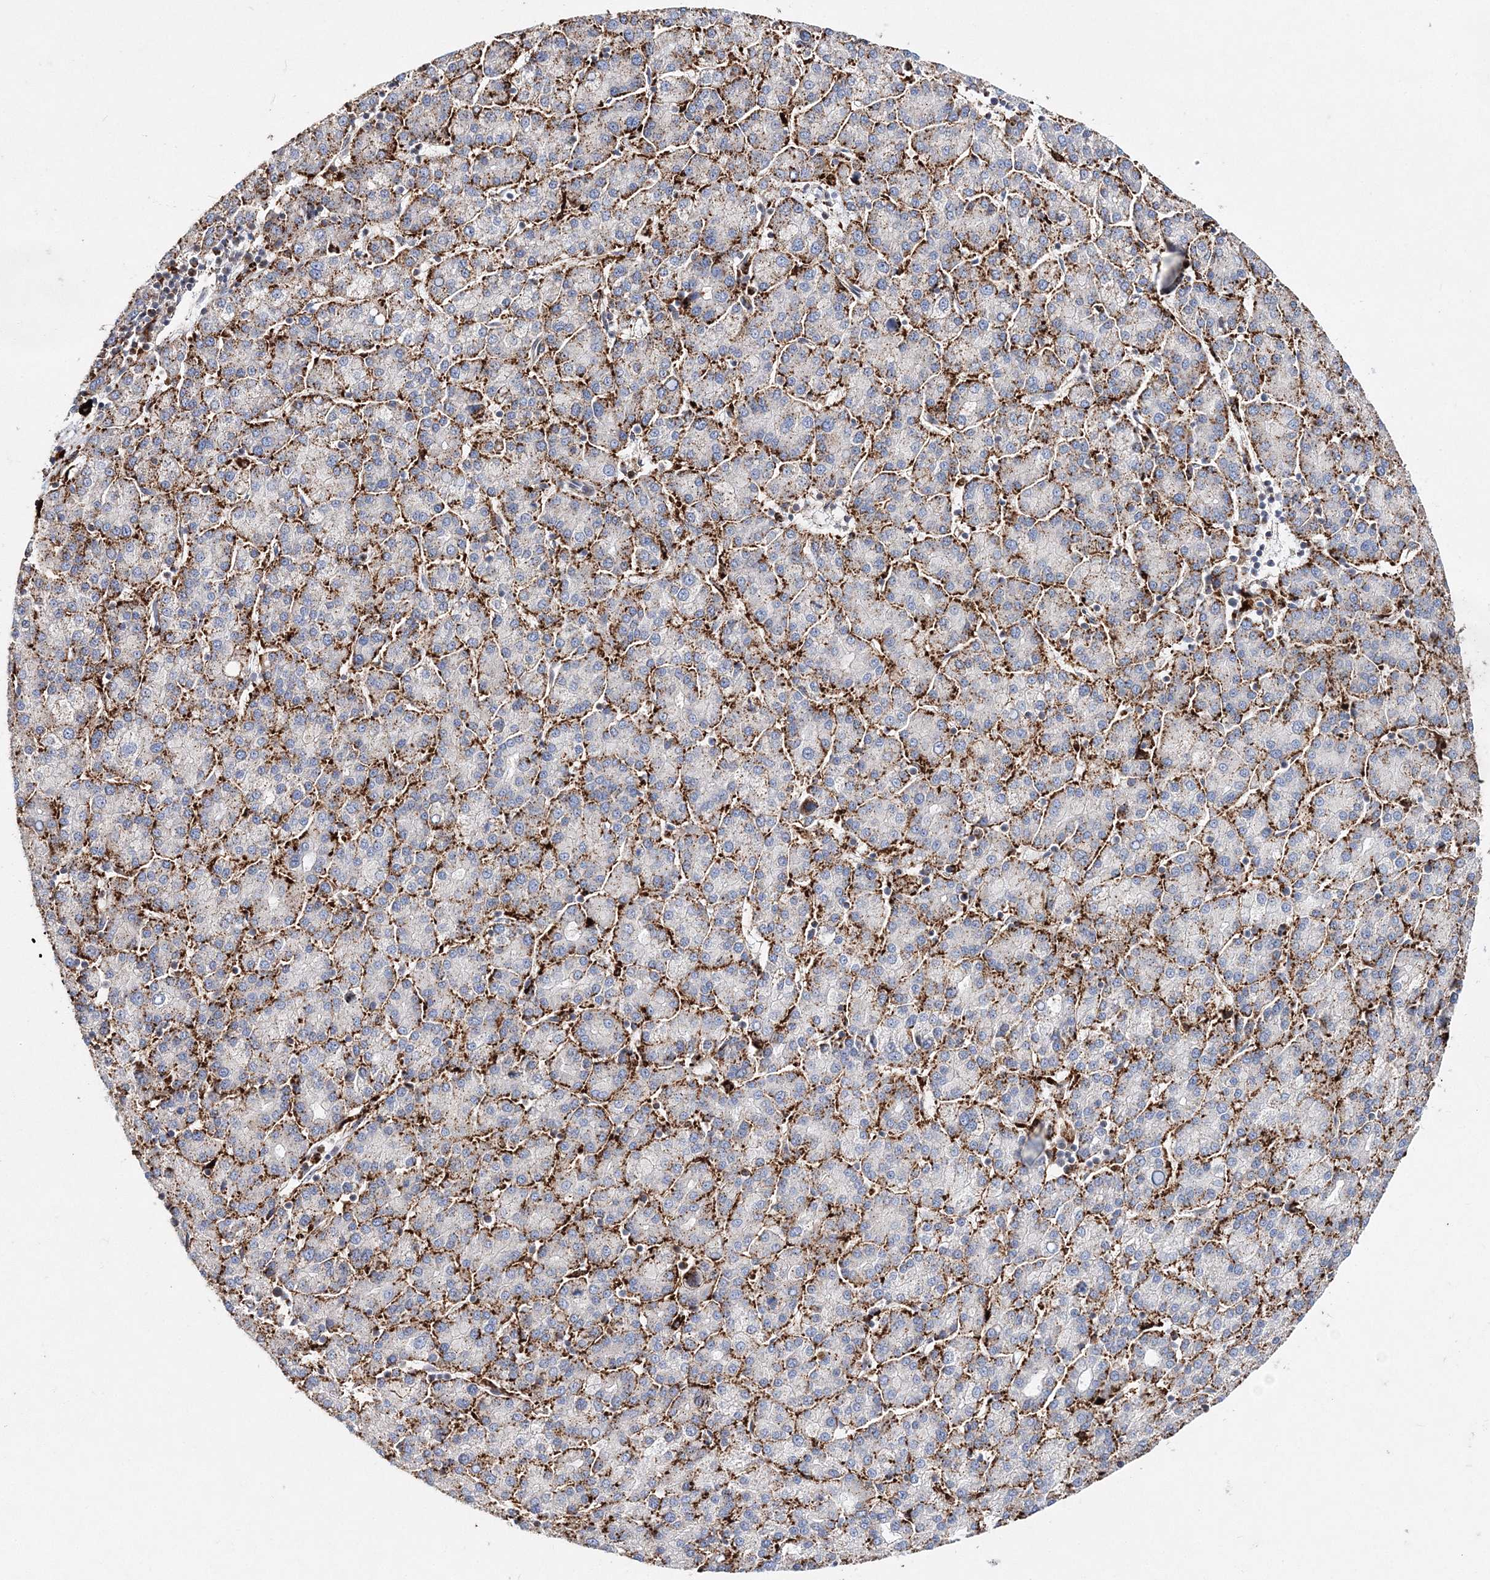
{"staining": {"intensity": "strong", "quantity": ">75%", "location": "cytoplasmic/membranous"}, "tissue": "liver cancer", "cell_type": "Tumor cells", "image_type": "cancer", "snomed": [{"axis": "morphology", "description": "Carcinoma, Hepatocellular, NOS"}, {"axis": "topography", "description": "Liver"}], "caption": "Liver cancer (hepatocellular carcinoma) stained with a brown dye shows strong cytoplasmic/membranous positive positivity in about >75% of tumor cells.", "gene": "C3orf38", "patient": {"sex": "female", "age": 58}}